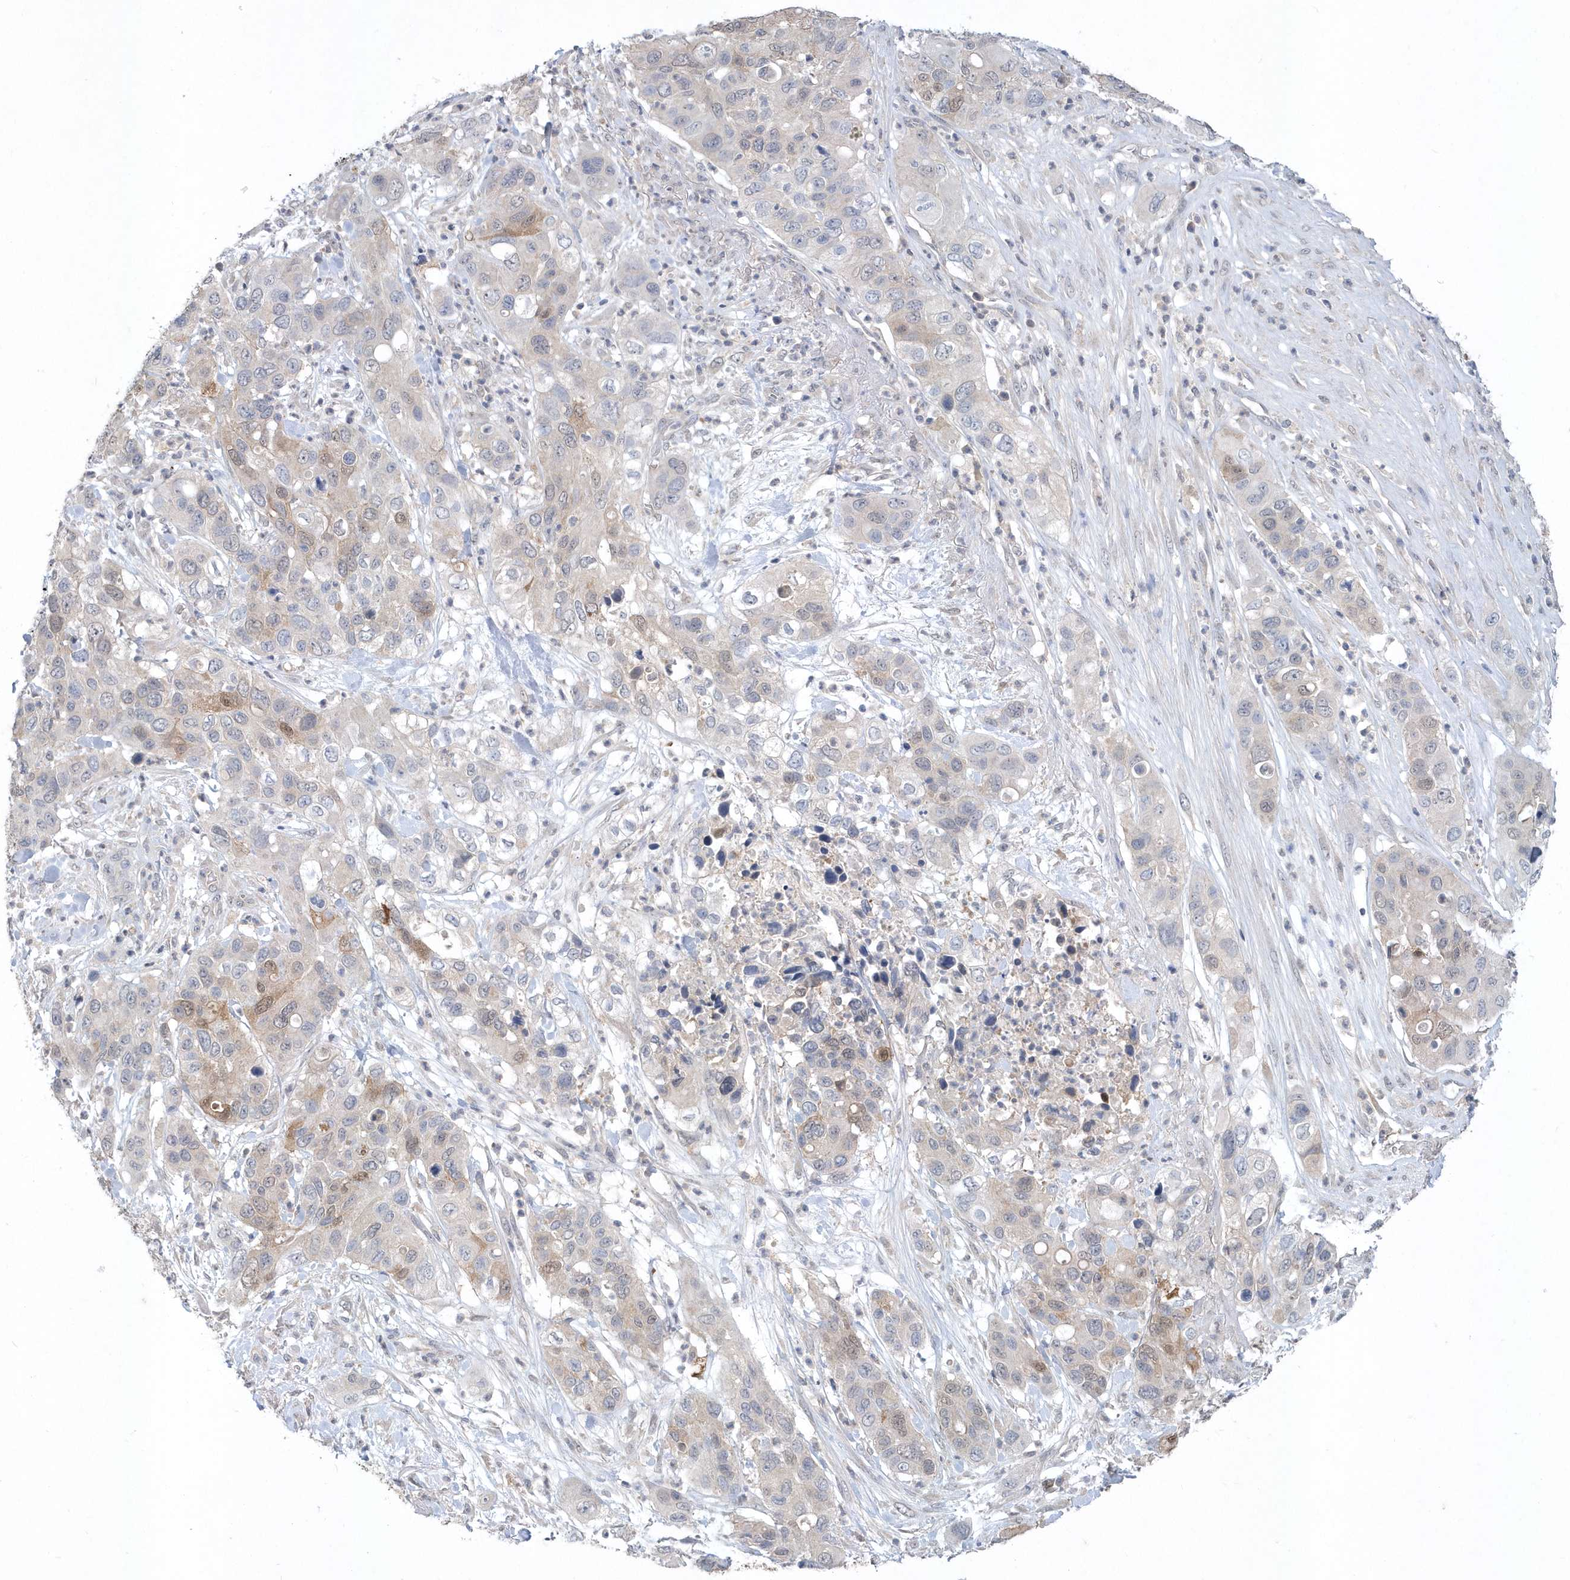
{"staining": {"intensity": "weak", "quantity": "25%-75%", "location": "cytoplasmic/membranous,nuclear"}, "tissue": "pancreatic cancer", "cell_type": "Tumor cells", "image_type": "cancer", "snomed": [{"axis": "morphology", "description": "Adenocarcinoma, NOS"}, {"axis": "topography", "description": "Pancreas"}], "caption": "Weak cytoplasmic/membranous and nuclear protein expression is appreciated in approximately 25%-75% of tumor cells in pancreatic adenocarcinoma.", "gene": "AKR7A2", "patient": {"sex": "female", "age": 71}}